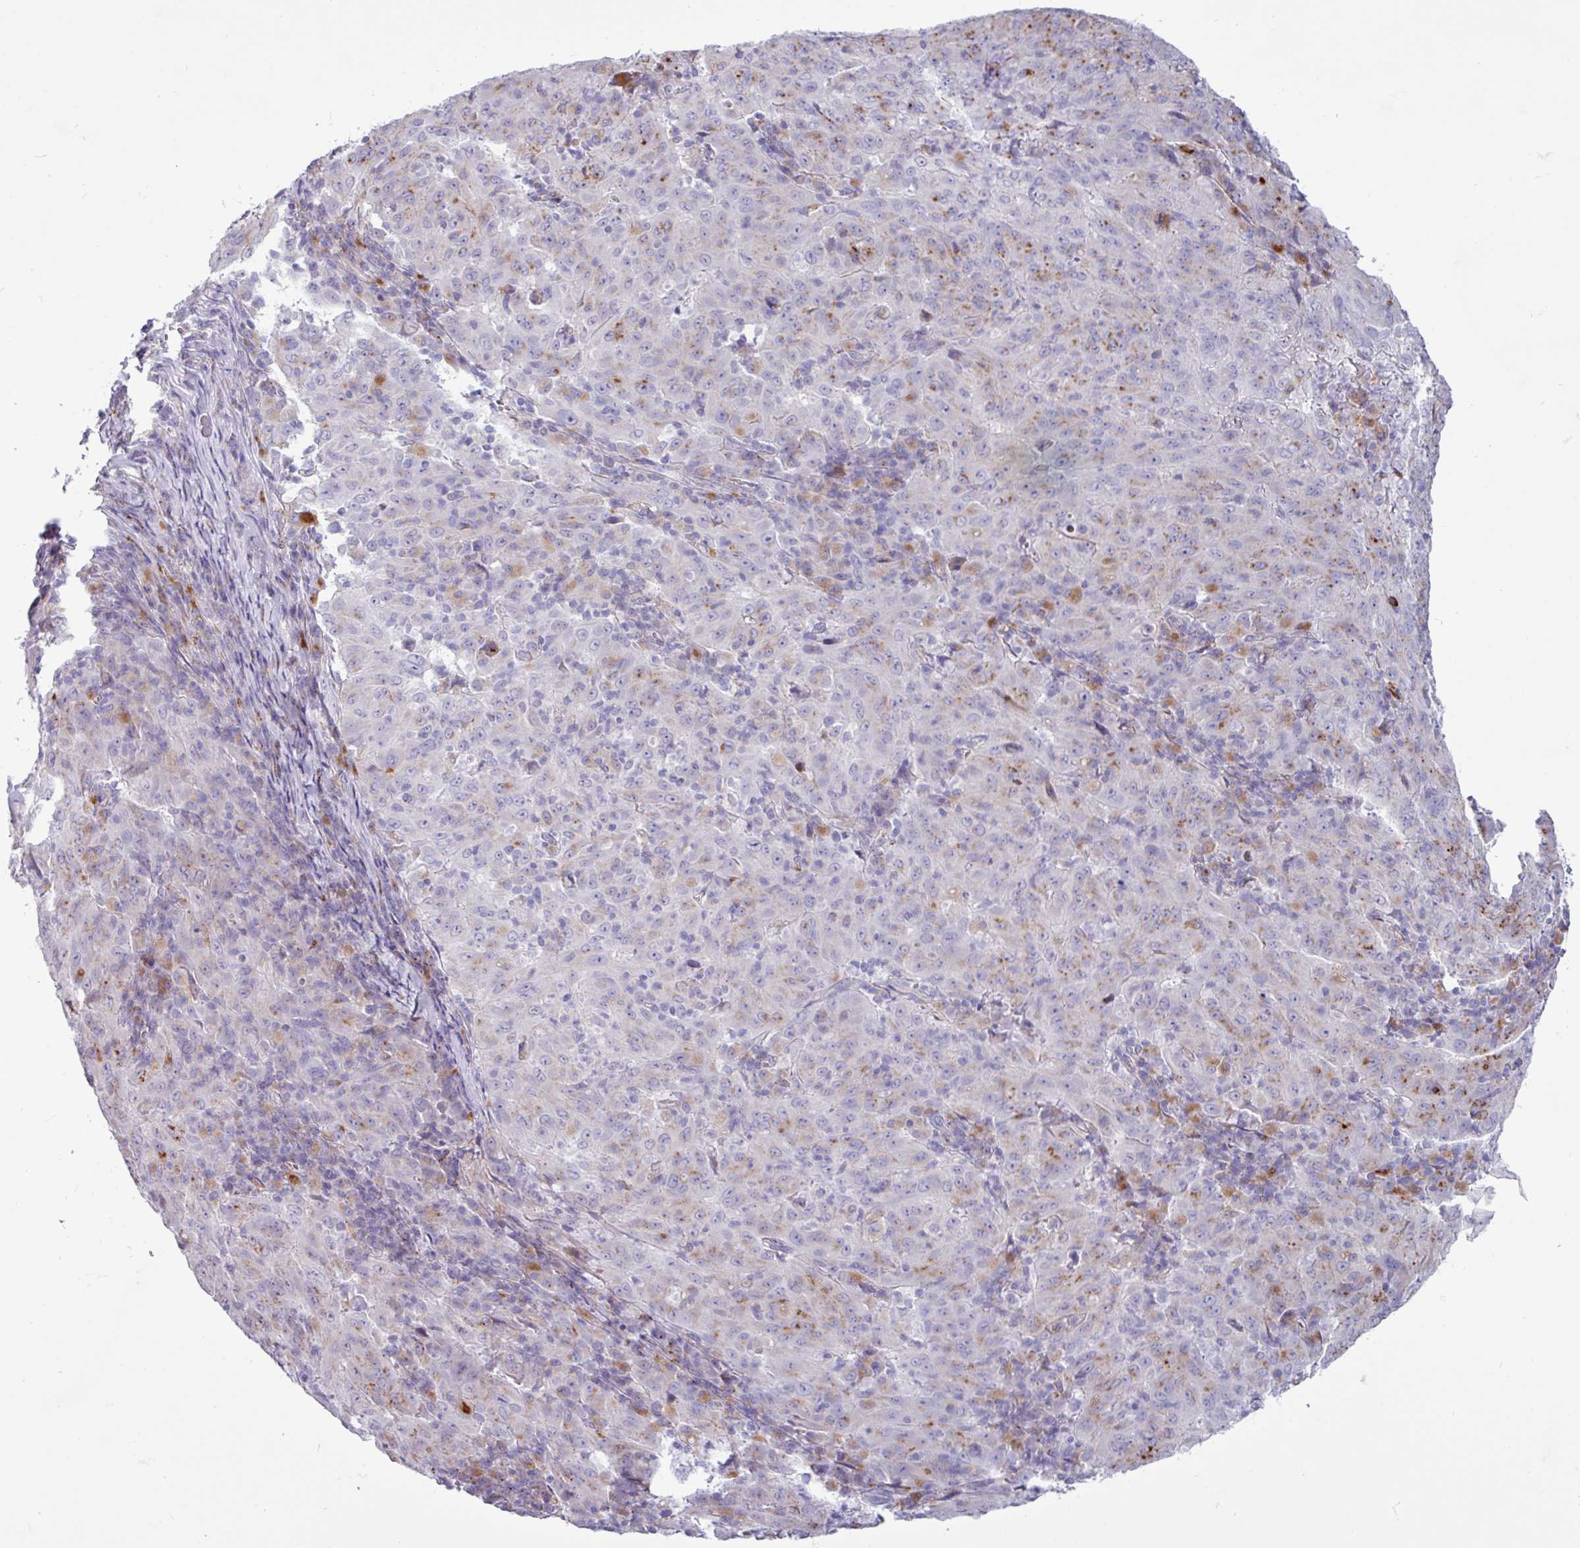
{"staining": {"intensity": "weak", "quantity": "<25%", "location": "cytoplasmic/membranous"}, "tissue": "pancreatic cancer", "cell_type": "Tumor cells", "image_type": "cancer", "snomed": [{"axis": "morphology", "description": "Adenocarcinoma, NOS"}, {"axis": "topography", "description": "Pancreas"}], "caption": "The photomicrograph displays no staining of tumor cells in adenocarcinoma (pancreatic). The staining was performed using DAB to visualize the protein expression in brown, while the nuclei were stained in blue with hematoxylin (Magnification: 20x).", "gene": "AMIGO2", "patient": {"sex": "male", "age": 63}}